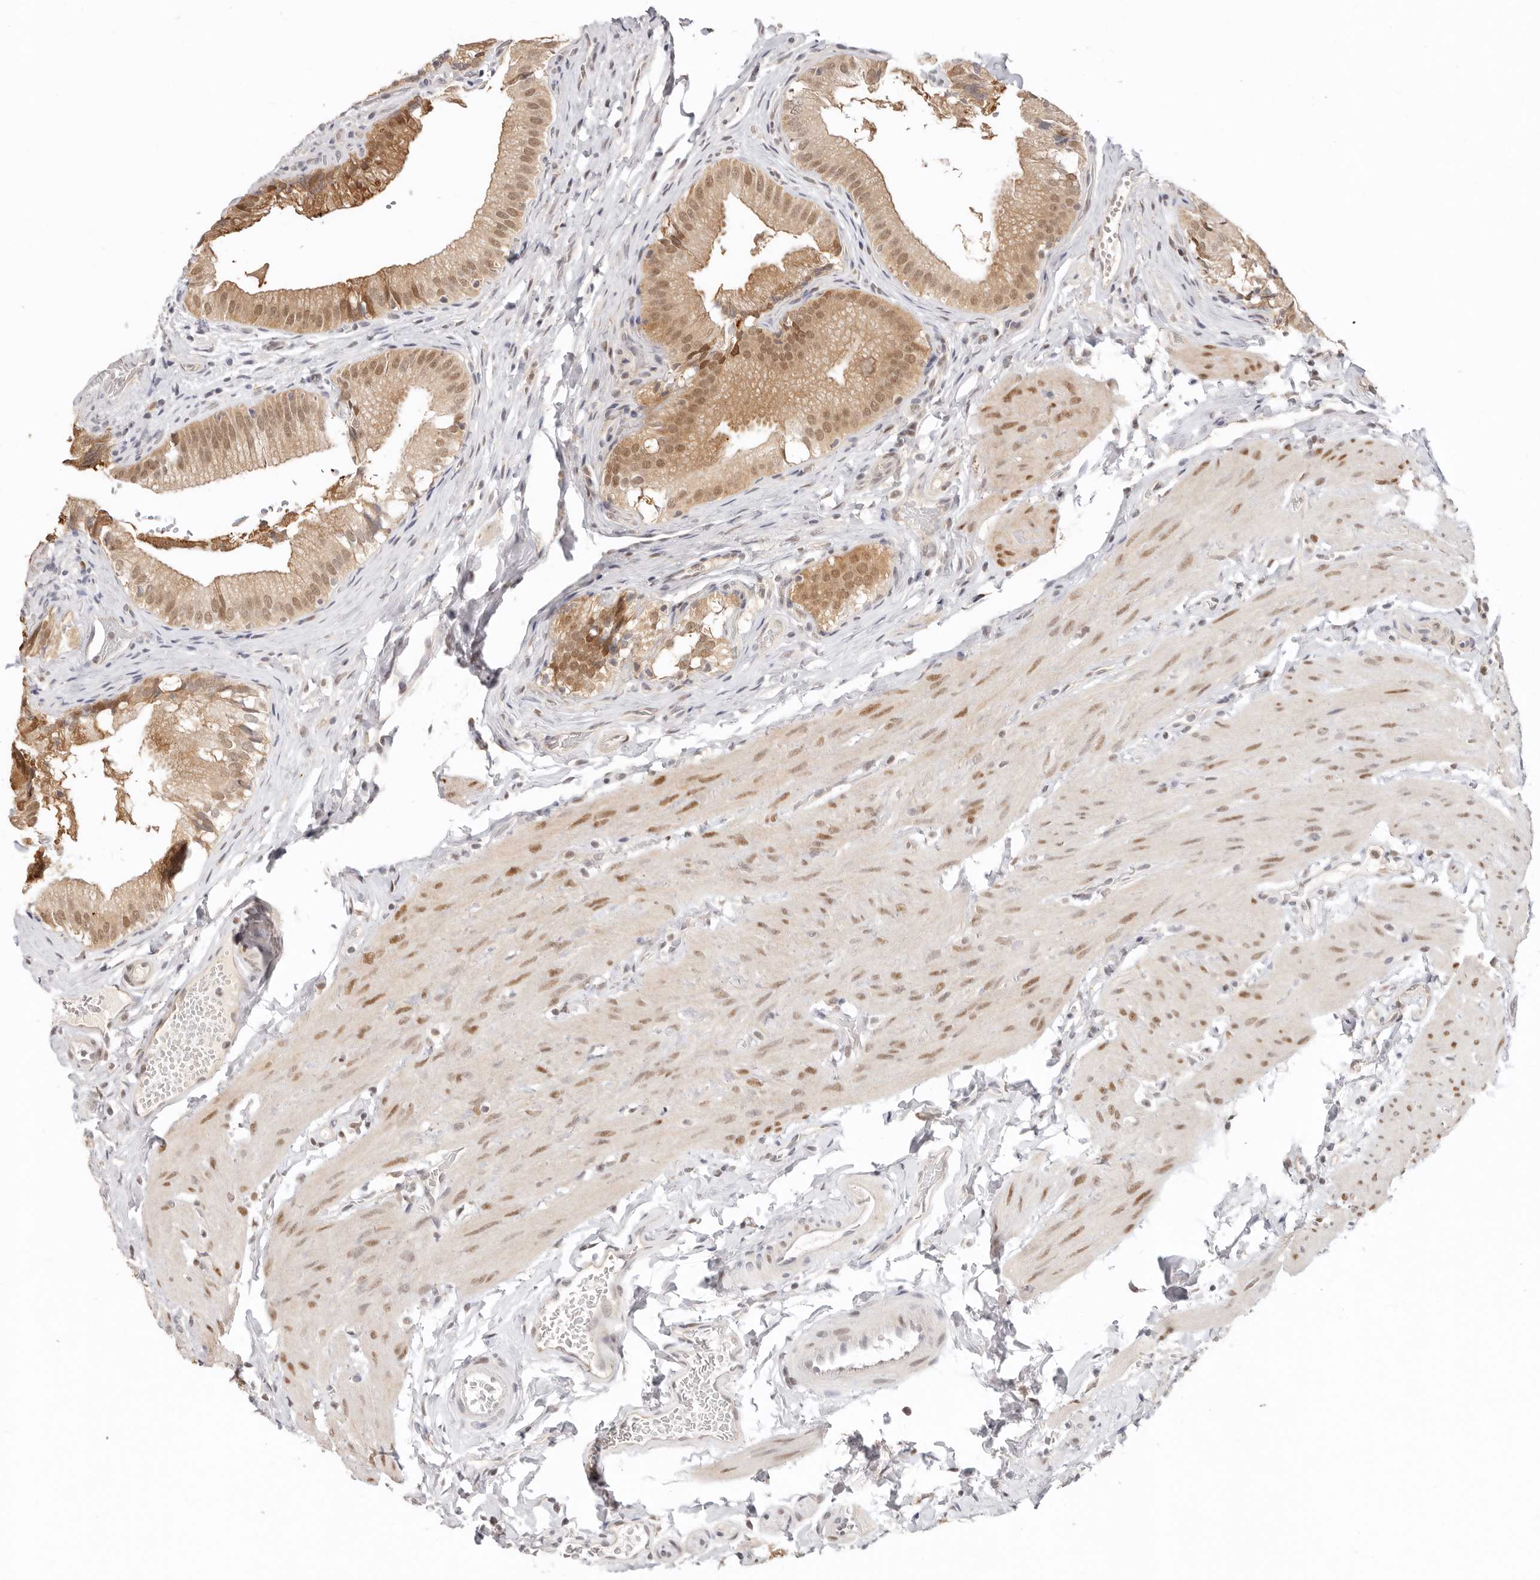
{"staining": {"intensity": "moderate", "quantity": ">75%", "location": "cytoplasmic/membranous,nuclear"}, "tissue": "gallbladder", "cell_type": "Glandular cells", "image_type": "normal", "snomed": [{"axis": "morphology", "description": "Normal tissue, NOS"}, {"axis": "topography", "description": "Gallbladder"}], "caption": "Protein analysis of benign gallbladder exhibits moderate cytoplasmic/membranous,nuclear staining in approximately >75% of glandular cells. The staining was performed using DAB (3,3'-diaminobenzidine) to visualize the protein expression in brown, while the nuclei were stained in blue with hematoxylin (Magnification: 20x).", "gene": "LARP7", "patient": {"sex": "female", "age": 30}}